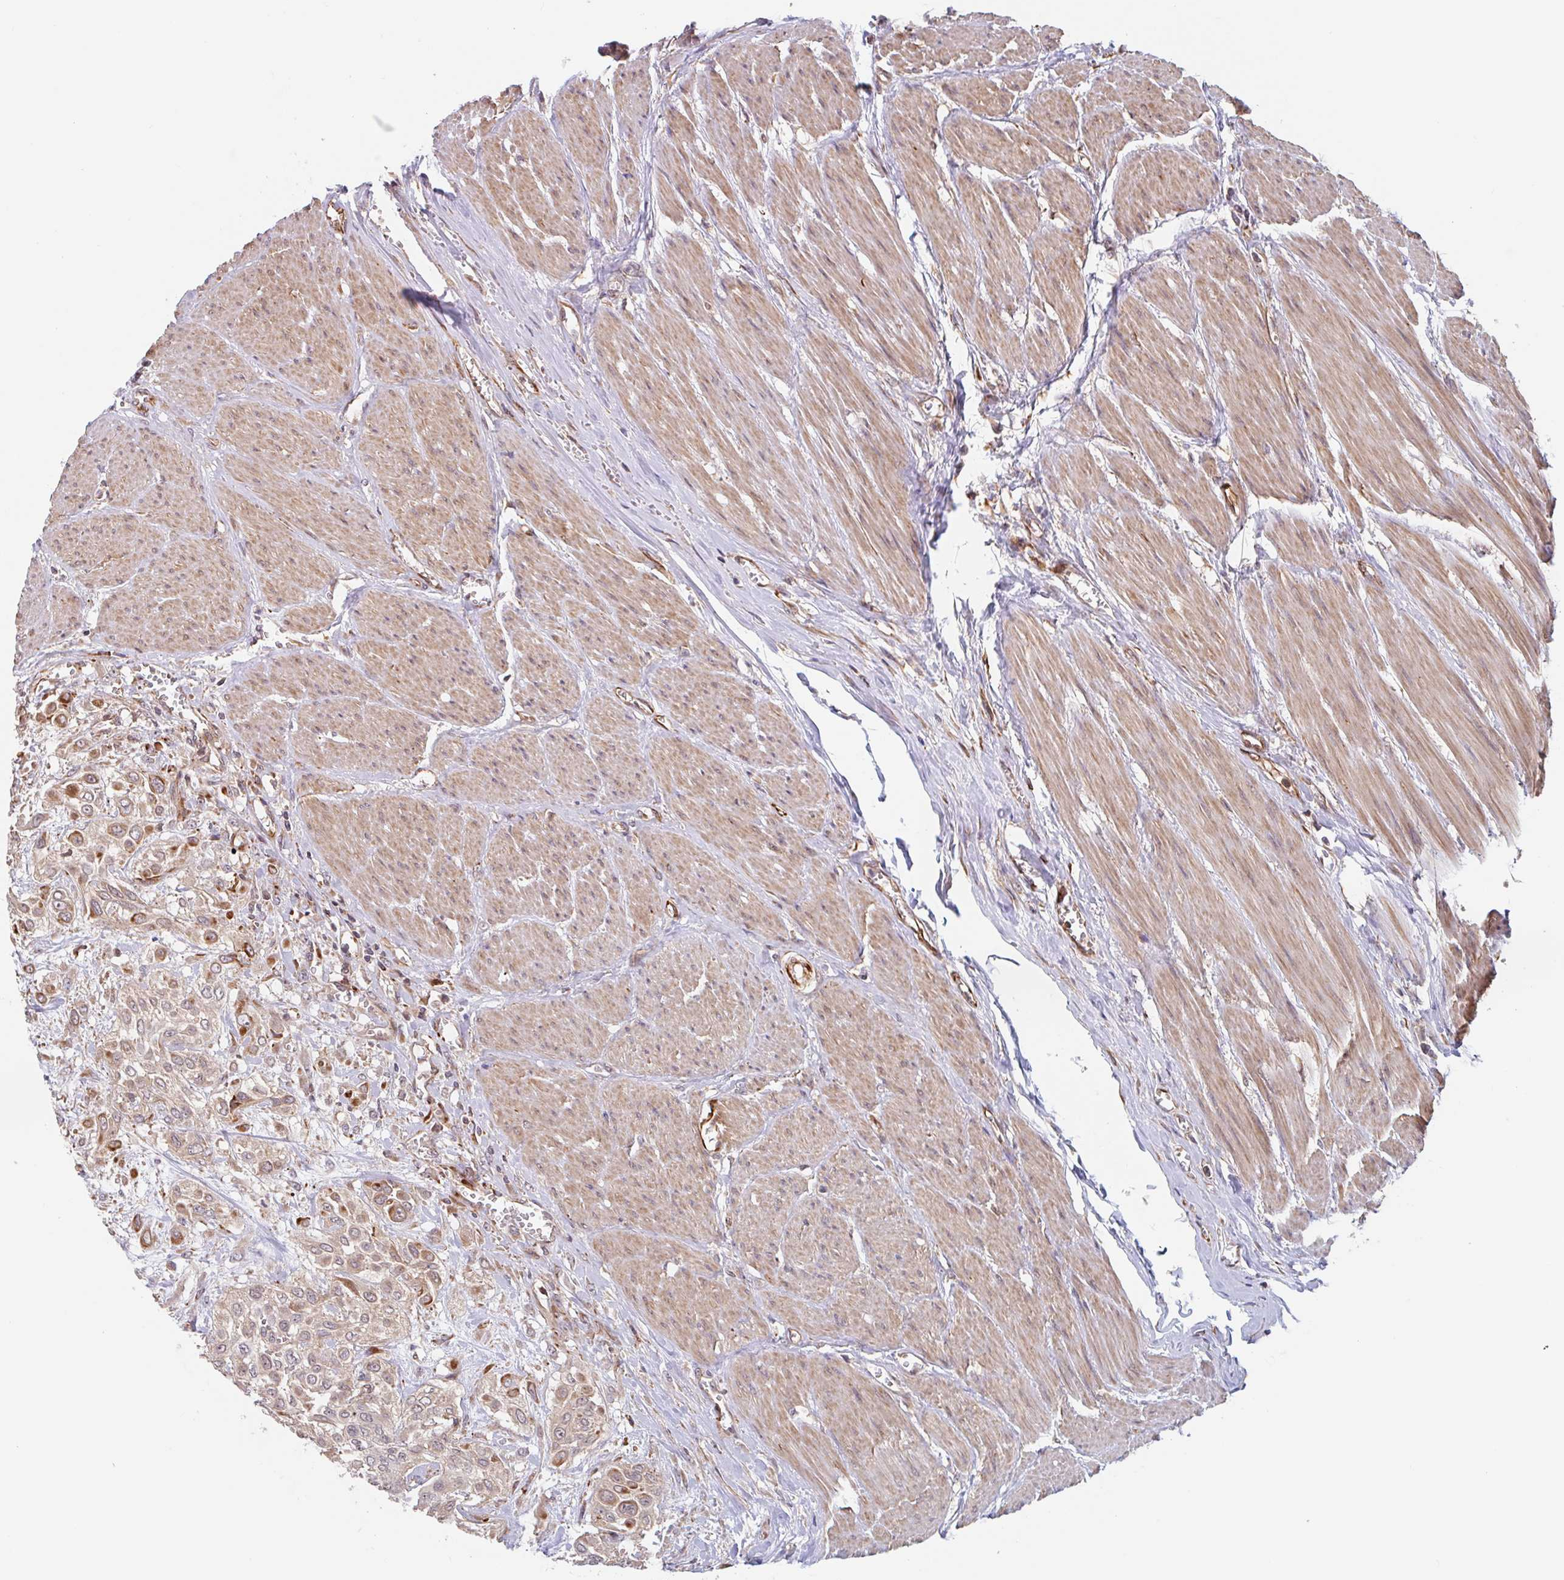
{"staining": {"intensity": "strong", "quantity": "<25%", "location": "cytoplasmic/membranous"}, "tissue": "urothelial cancer", "cell_type": "Tumor cells", "image_type": "cancer", "snomed": [{"axis": "morphology", "description": "Urothelial carcinoma, High grade"}, {"axis": "topography", "description": "Urinary bladder"}], "caption": "Human urothelial cancer stained with a brown dye displays strong cytoplasmic/membranous positive positivity in about <25% of tumor cells.", "gene": "NUB1", "patient": {"sex": "male", "age": 57}}